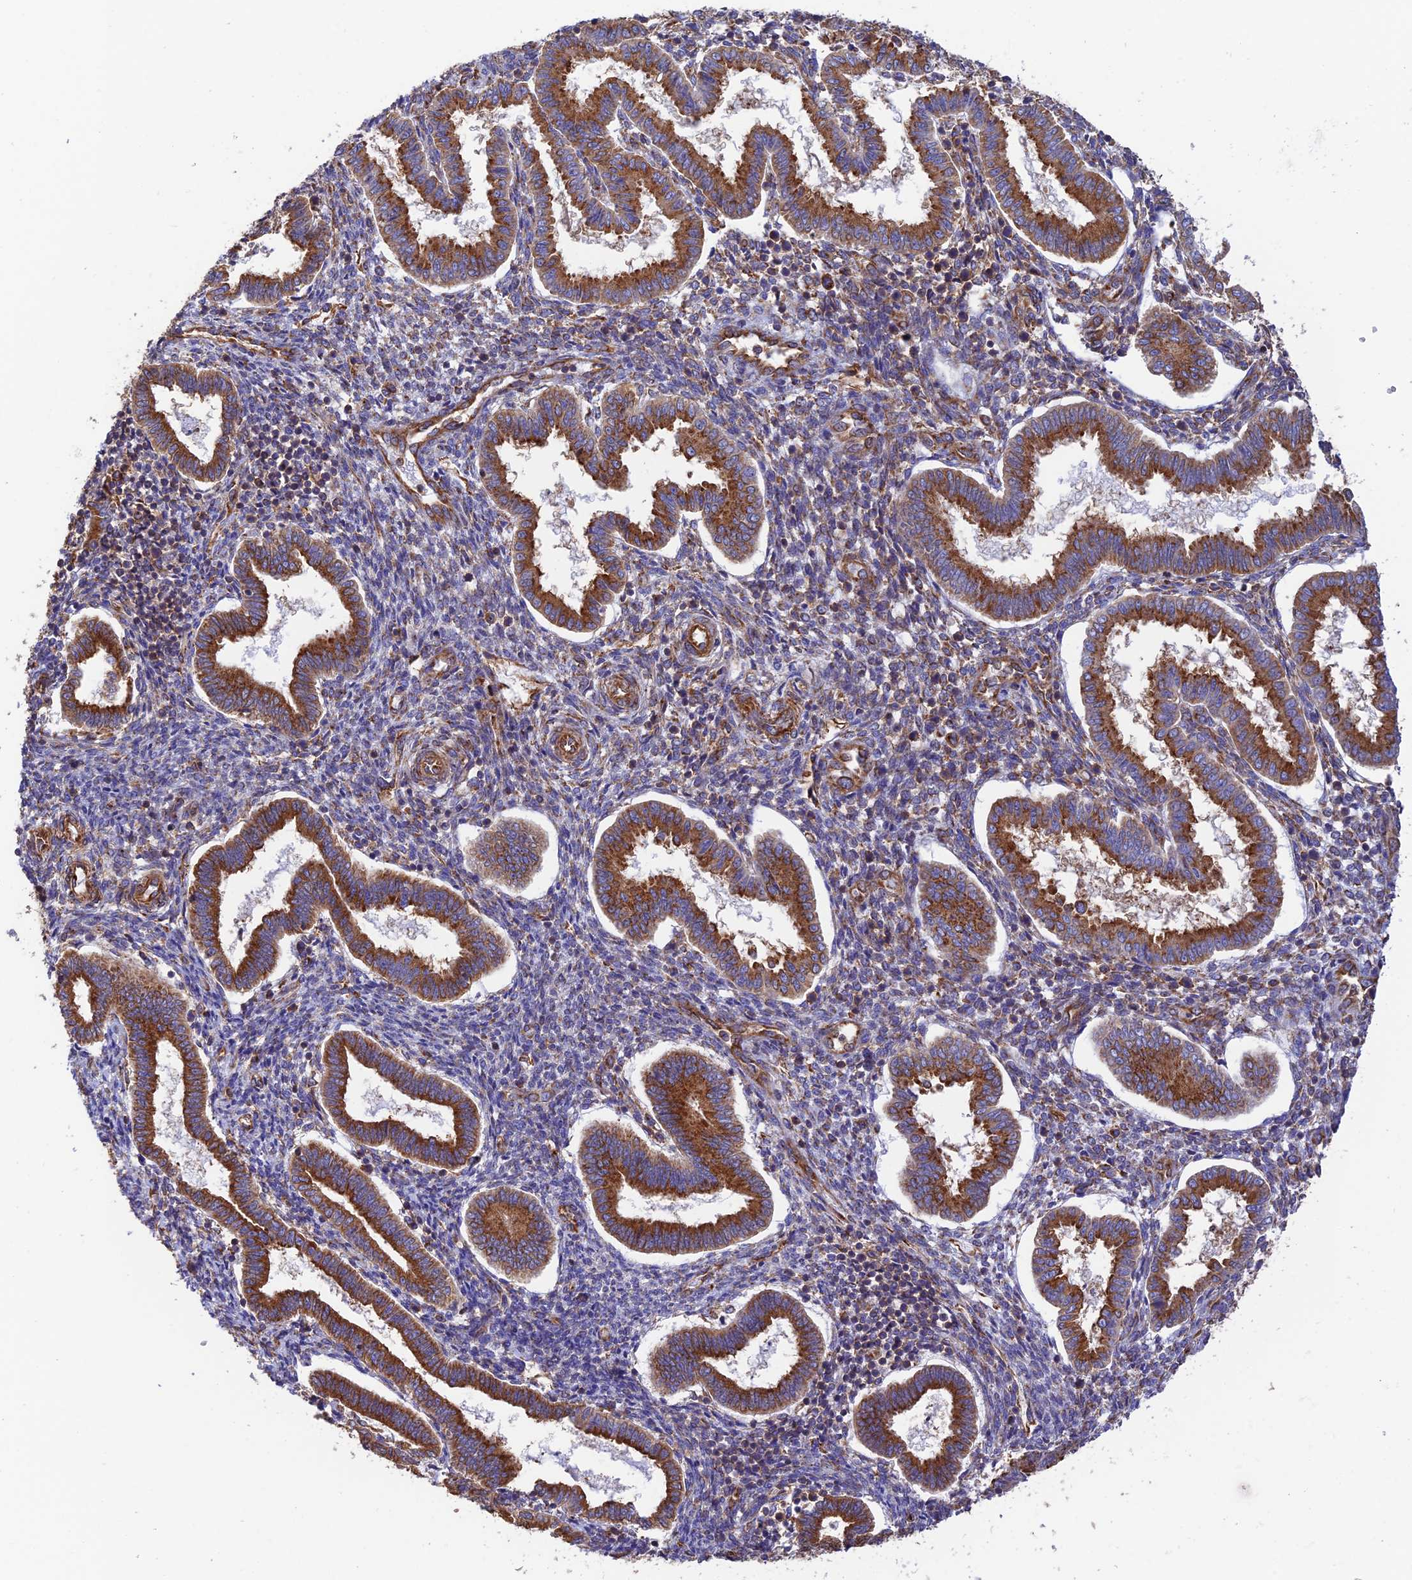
{"staining": {"intensity": "negative", "quantity": "none", "location": "none"}, "tissue": "endometrium", "cell_type": "Cells in endometrial stroma", "image_type": "normal", "snomed": [{"axis": "morphology", "description": "Normal tissue, NOS"}, {"axis": "topography", "description": "Endometrium"}], "caption": "Immunohistochemistry (IHC) of benign human endometrium exhibits no expression in cells in endometrial stroma. (Brightfield microscopy of DAB (3,3'-diaminobenzidine) IHC at high magnification).", "gene": "DCTN2", "patient": {"sex": "female", "age": 24}}